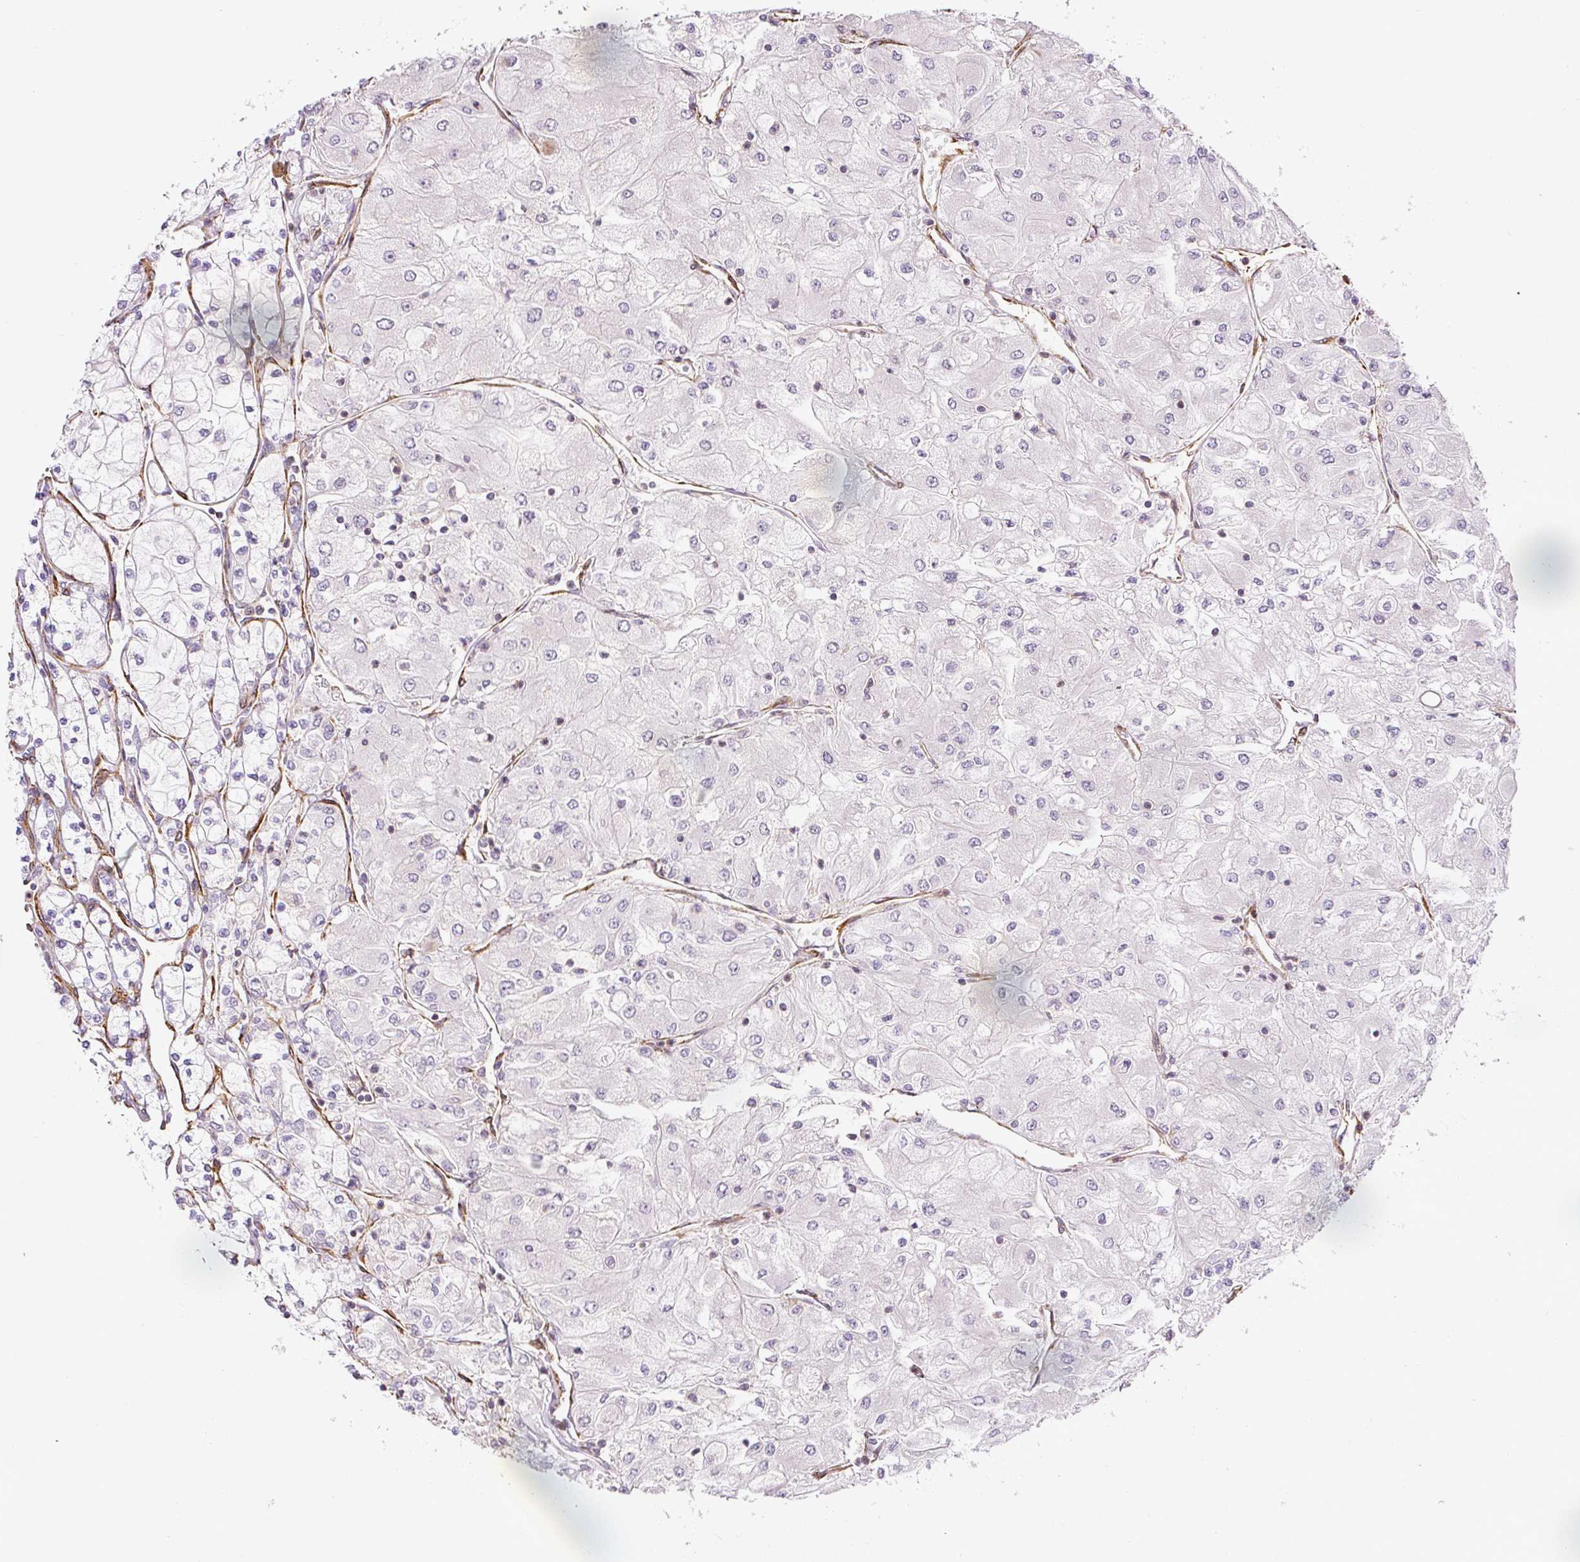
{"staining": {"intensity": "negative", "quantity": "none", "location": "none"}, "tissue": "renal cancer", "cell_type": "Tumor cells", "image_type": "cancer", "snomed": [{"axis": "morphology", "description": "Adenocarcinoma, NOS"}, {"axis": "topography", "description": "Kidney"}], "caption": "Tumor cells show no significant staining in adenocarcinoma (renal). (IHC, brightfield microscopy, high magnification).", "gene": "MYL12A", "patient": {"sex": "male", "age": 80}}